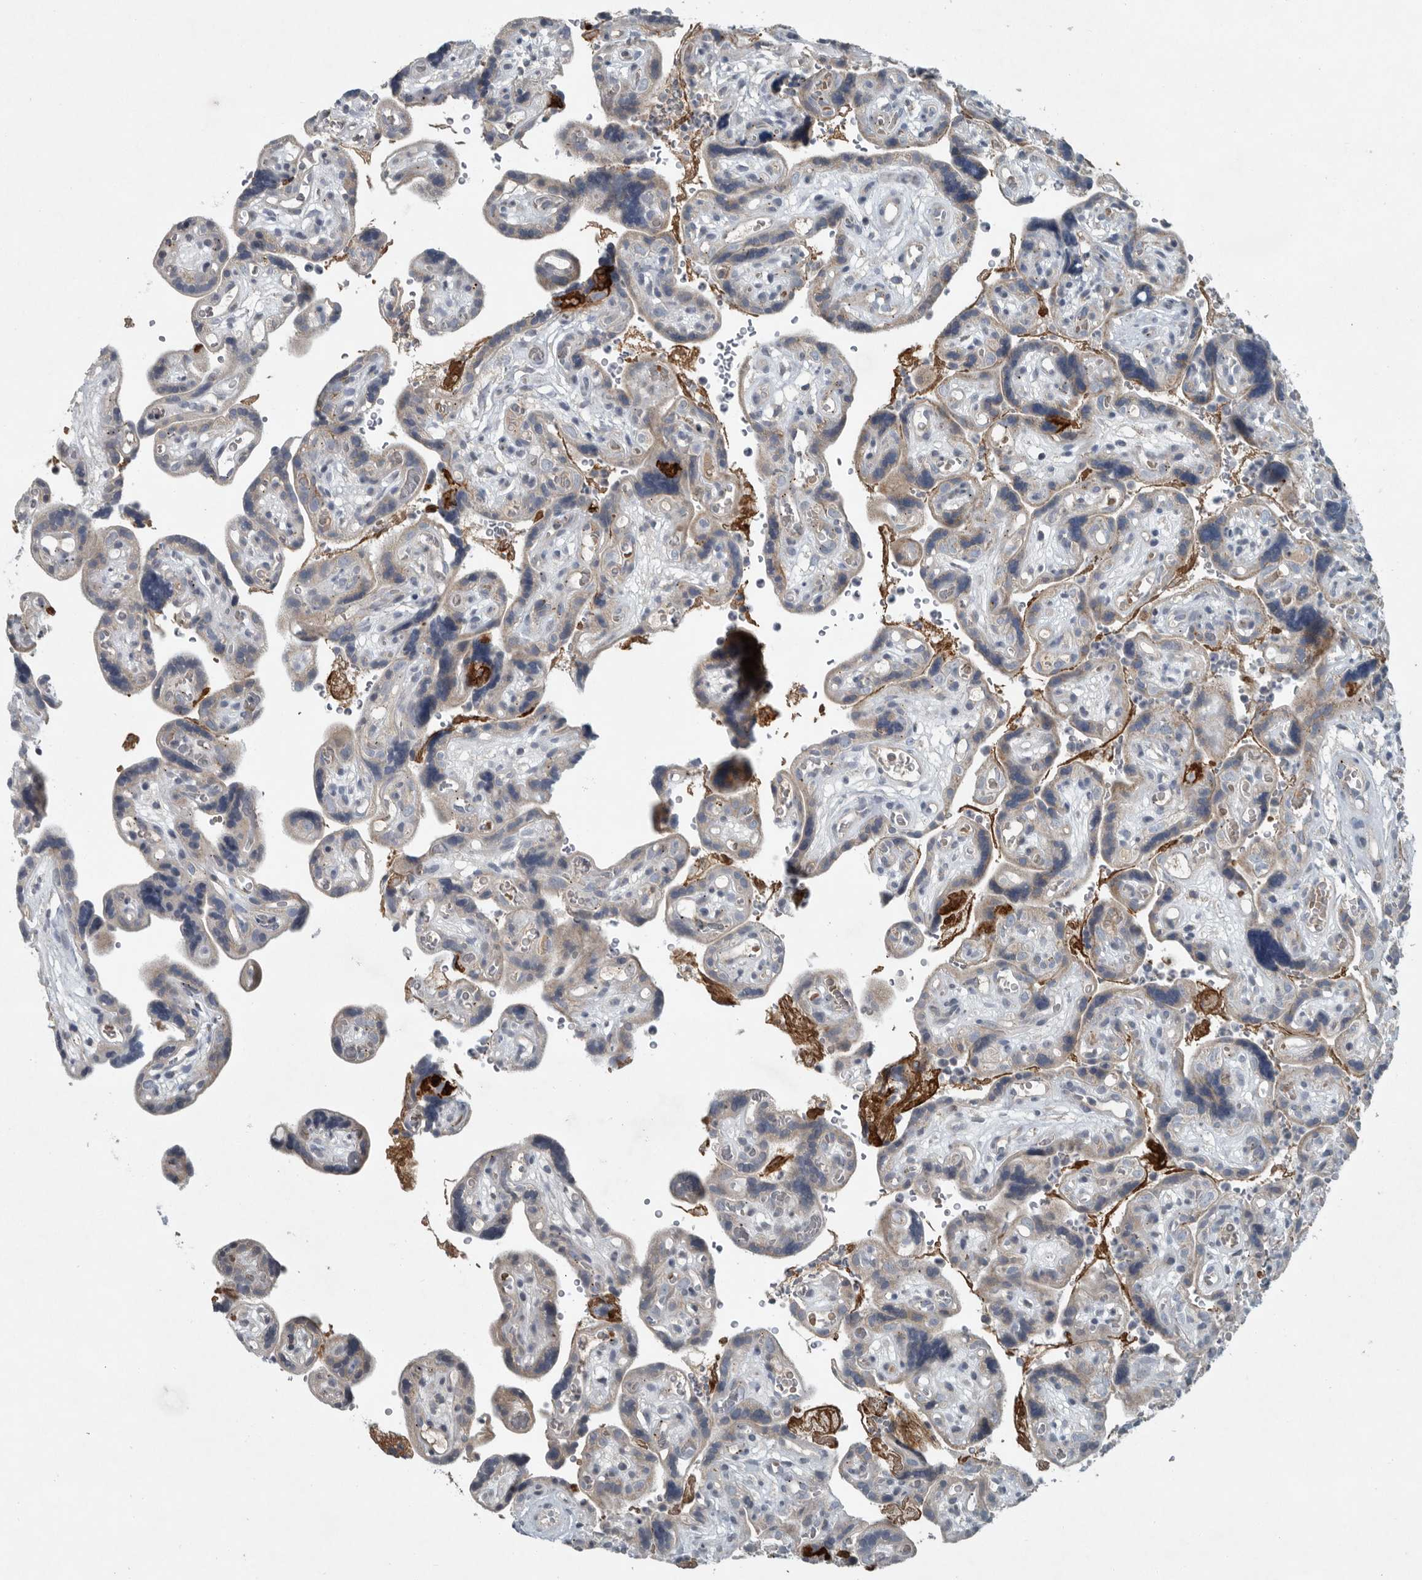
{"staining": {"intensity": "negative", "quantity": "none", "location": "none"}, "tissue": "placenta", "cell_type": "Decidual cells", "image_type": "normal", "snomed": [{"axis": "morphology", "description": "Normal tissue, NOS"}, {"axis": "topography", "description": "Placenta"}], "caption": "The histopathology image displays no staining of decidual cells in normal placenta.", "gene": "MPP3", "patient": {"sex": "female", "age": 30}}